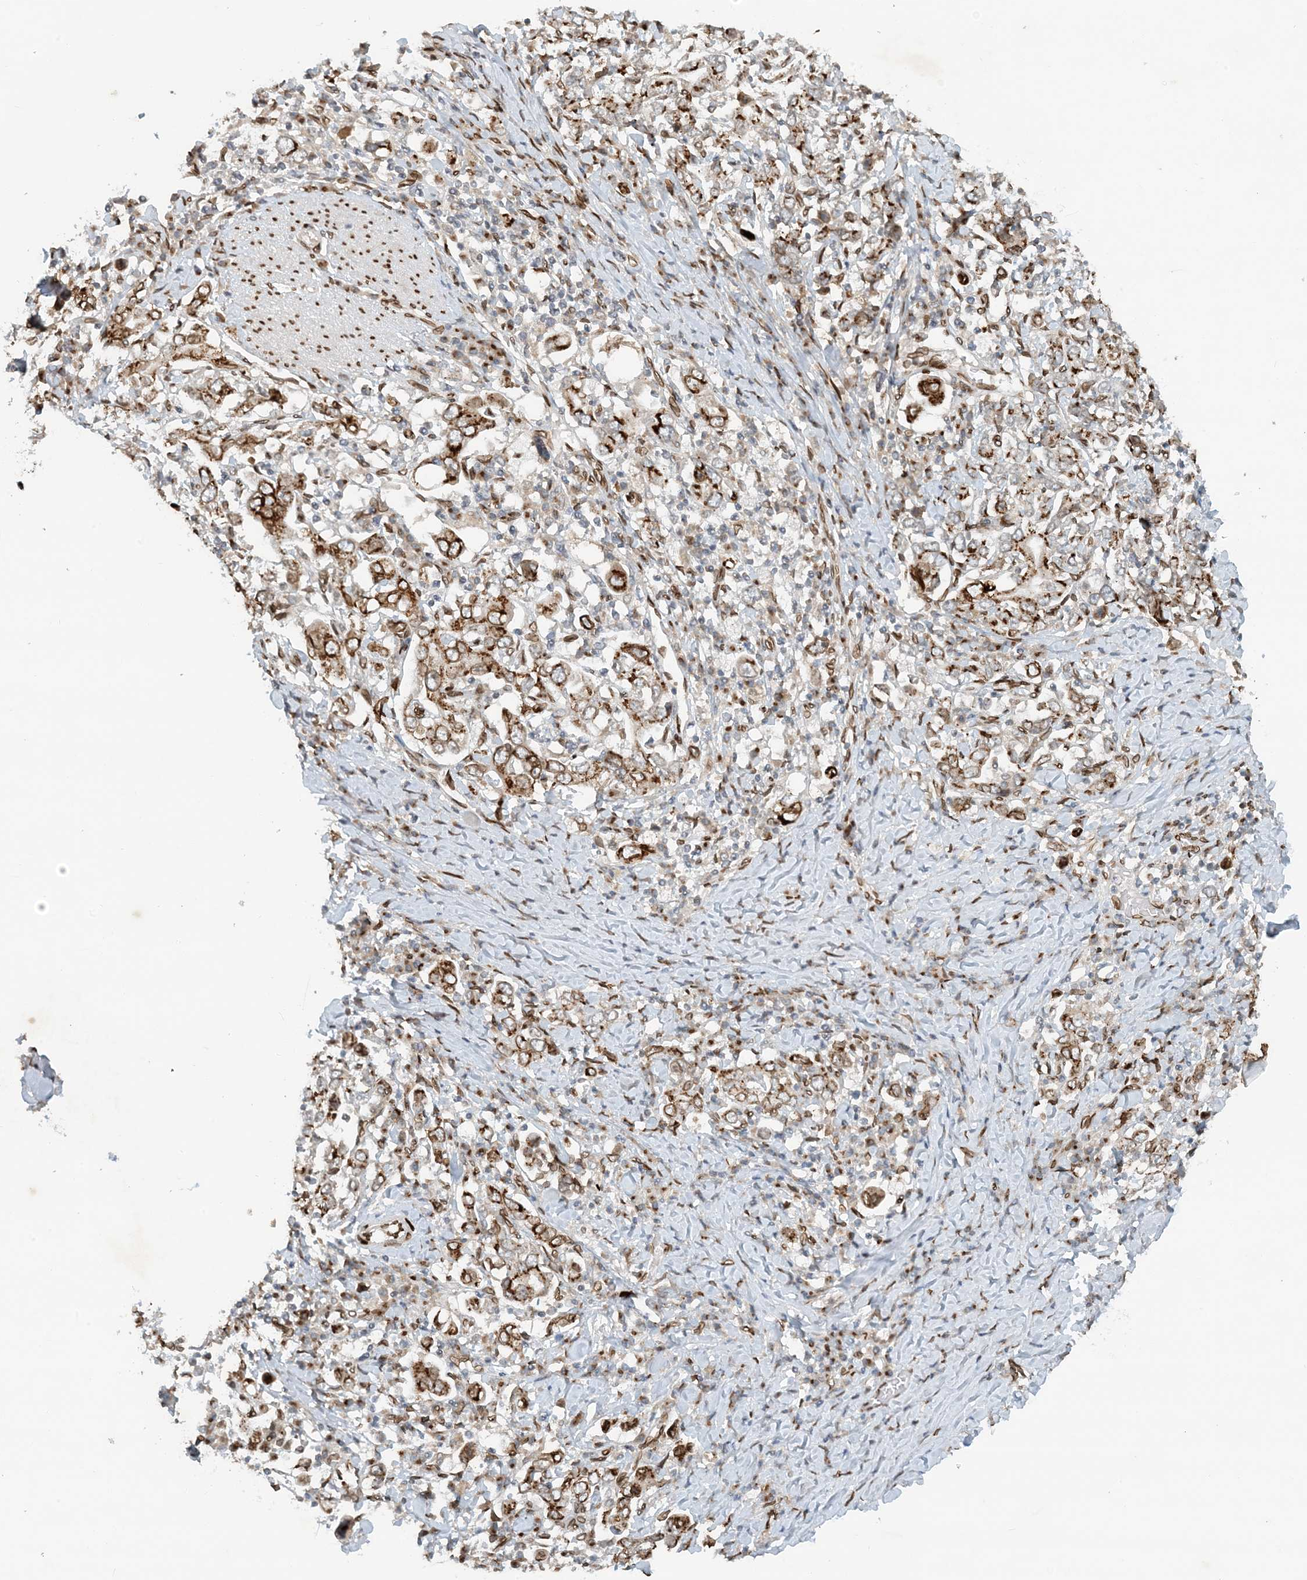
{"staining": {"intensity": "strong", "quantity": "25%-75%", "location": "cytoplasmic/membranous"}, "tissue": "stomach cancer", "cell_type": "Tumor cells", "image_type": "cancer", "snomed": [{"axis": "morphology", "description": "Adenocarcinoma, NOS"}, {"axis": "topography", "description": "Stomach, upper"}], "caption": "Protein expression analysis of human adenocarcinoma (stomach) reveals strong cytoplasmic/membranous staining in about 25%-75% of tumor cells.", "gene": "SLC35A2", "patient": {"sex": "male", "age": 62}}